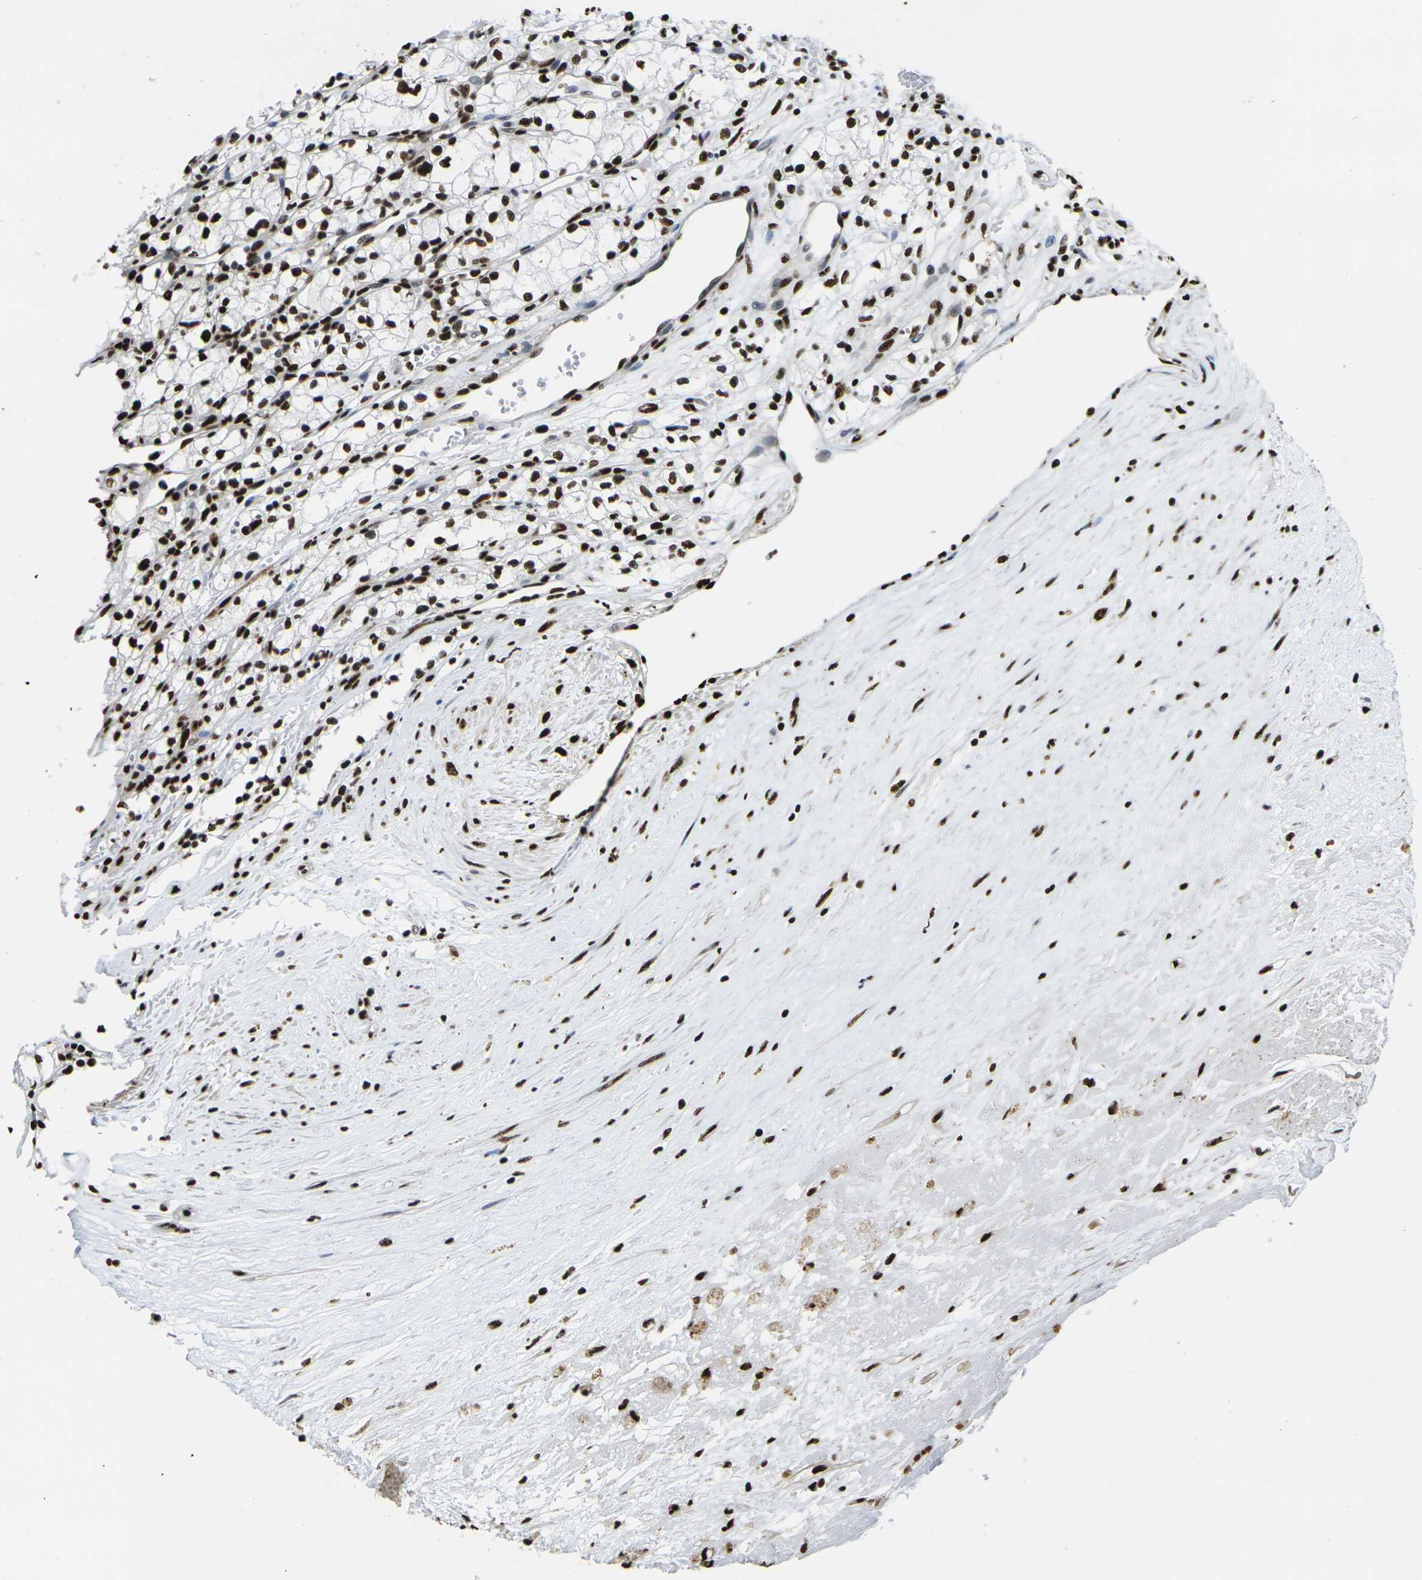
{"staining": {"intensity": "strong", "quantity": ">75%", "location": "nuclear"}, "tissue": "renal cancer", "cell_type": "Tumor cells", "image_type": "cancer", "snomed": [{"axis": "morphology", "description": "Normal tissue, NOS"}, {"axis": "morphology", "description": "Adenocarcinoma, NOS"}, {"axis": "topography", "description": "Kidney"}], "caption": "Renal cancer stained for a protein demonstrates strong nuclear positivity in tumor cells.", "gene": "SMARCC1", "patient": {"sex": "male", "age": 59}}